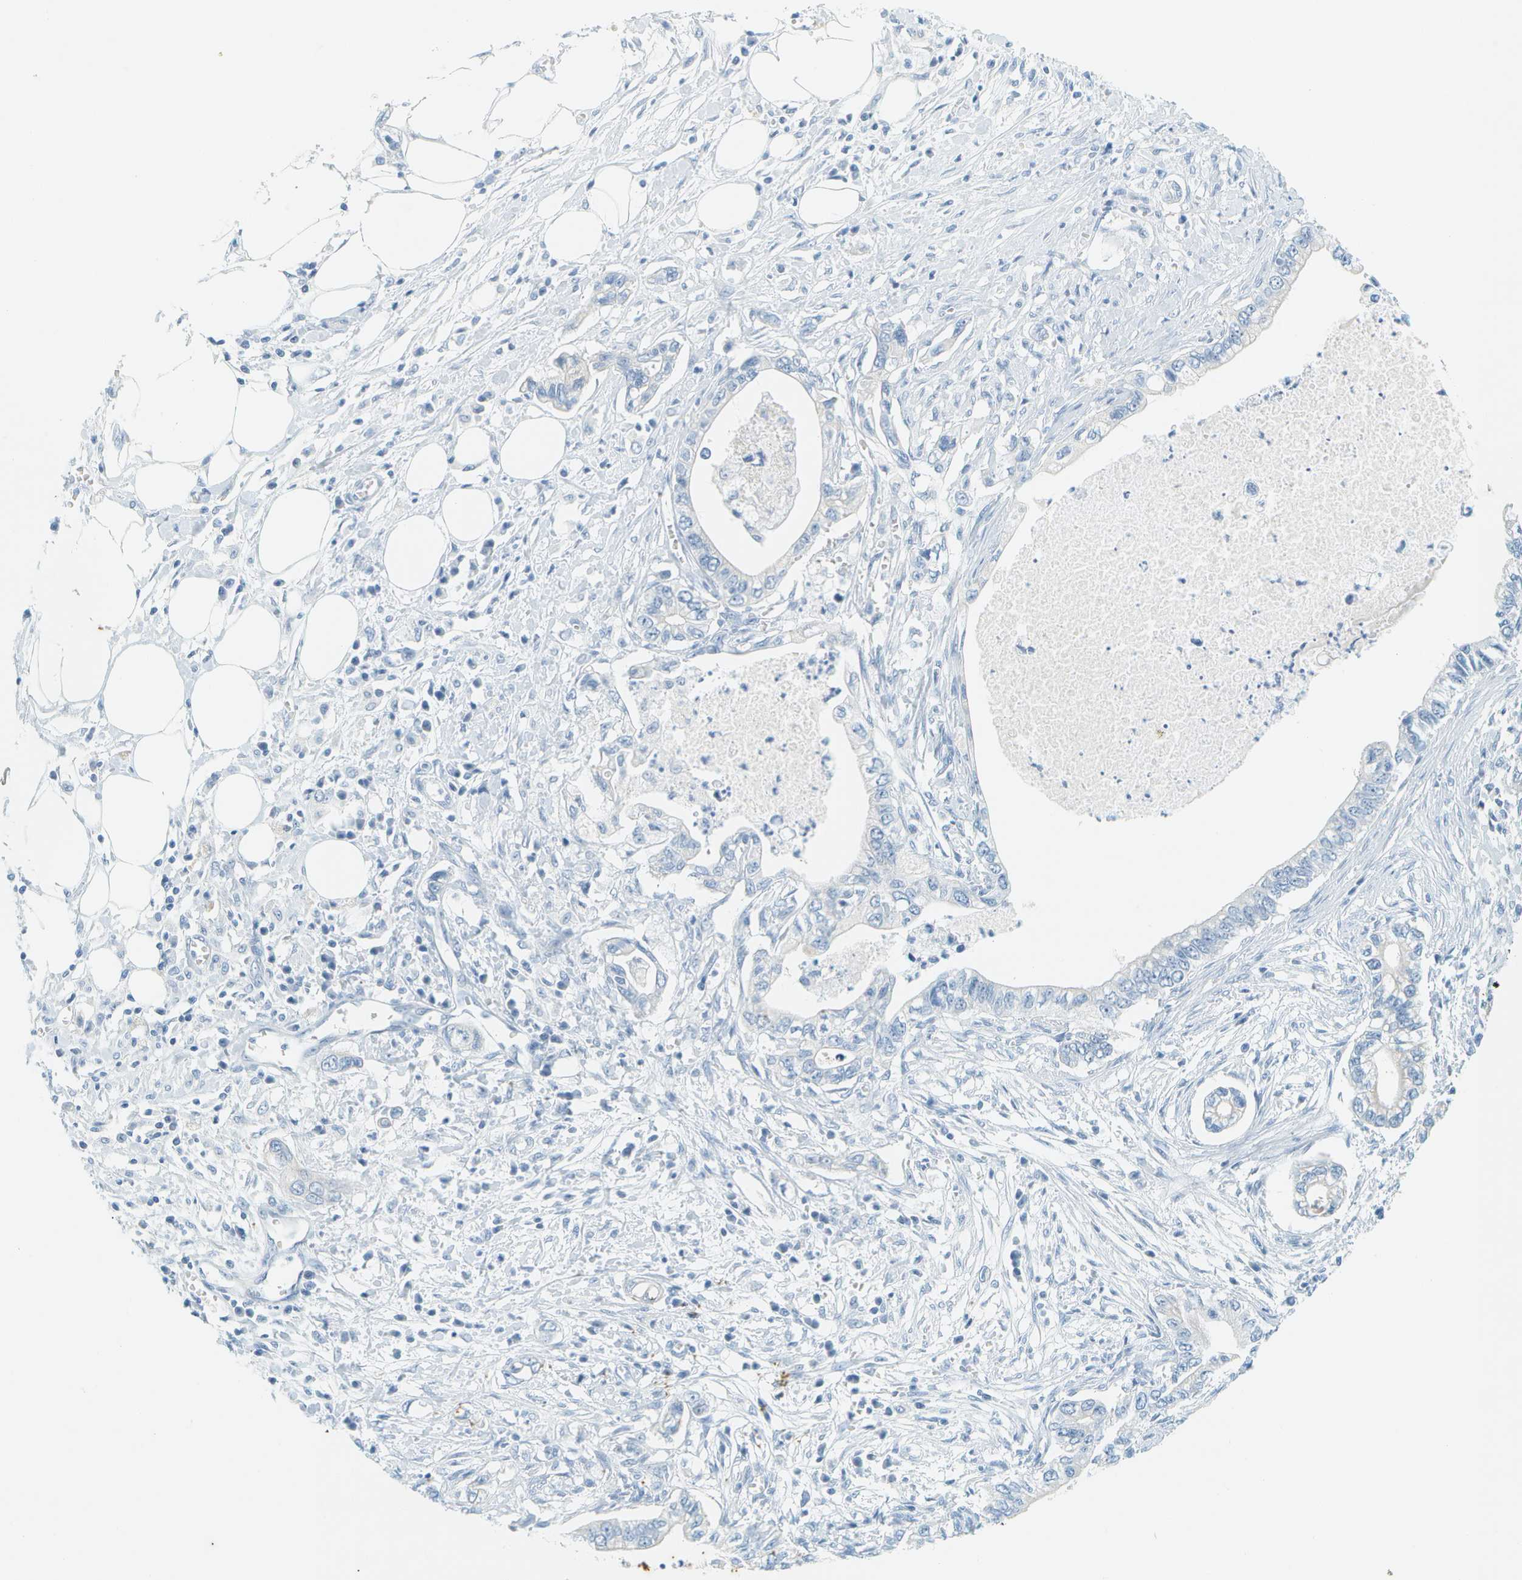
{"staining": {"intensity": "negative", "quantity": "none", "location": "none"}, "tissue": "pancreatic cancer", "cell_type": "Tumor cells", "image_type": "cancer", "snomed": [{"axis": "morphology", "description": "Adenocarcinoma, NOS"}, {"axis": "topography", "description": "Pancreas"}], "caption": "Human pancreatic cancer stained for a protein using immunohistochemistry displays no staining in tumor cells.", "gene": "SMYD5", "patient": {"sex": "male", "age": 56}}